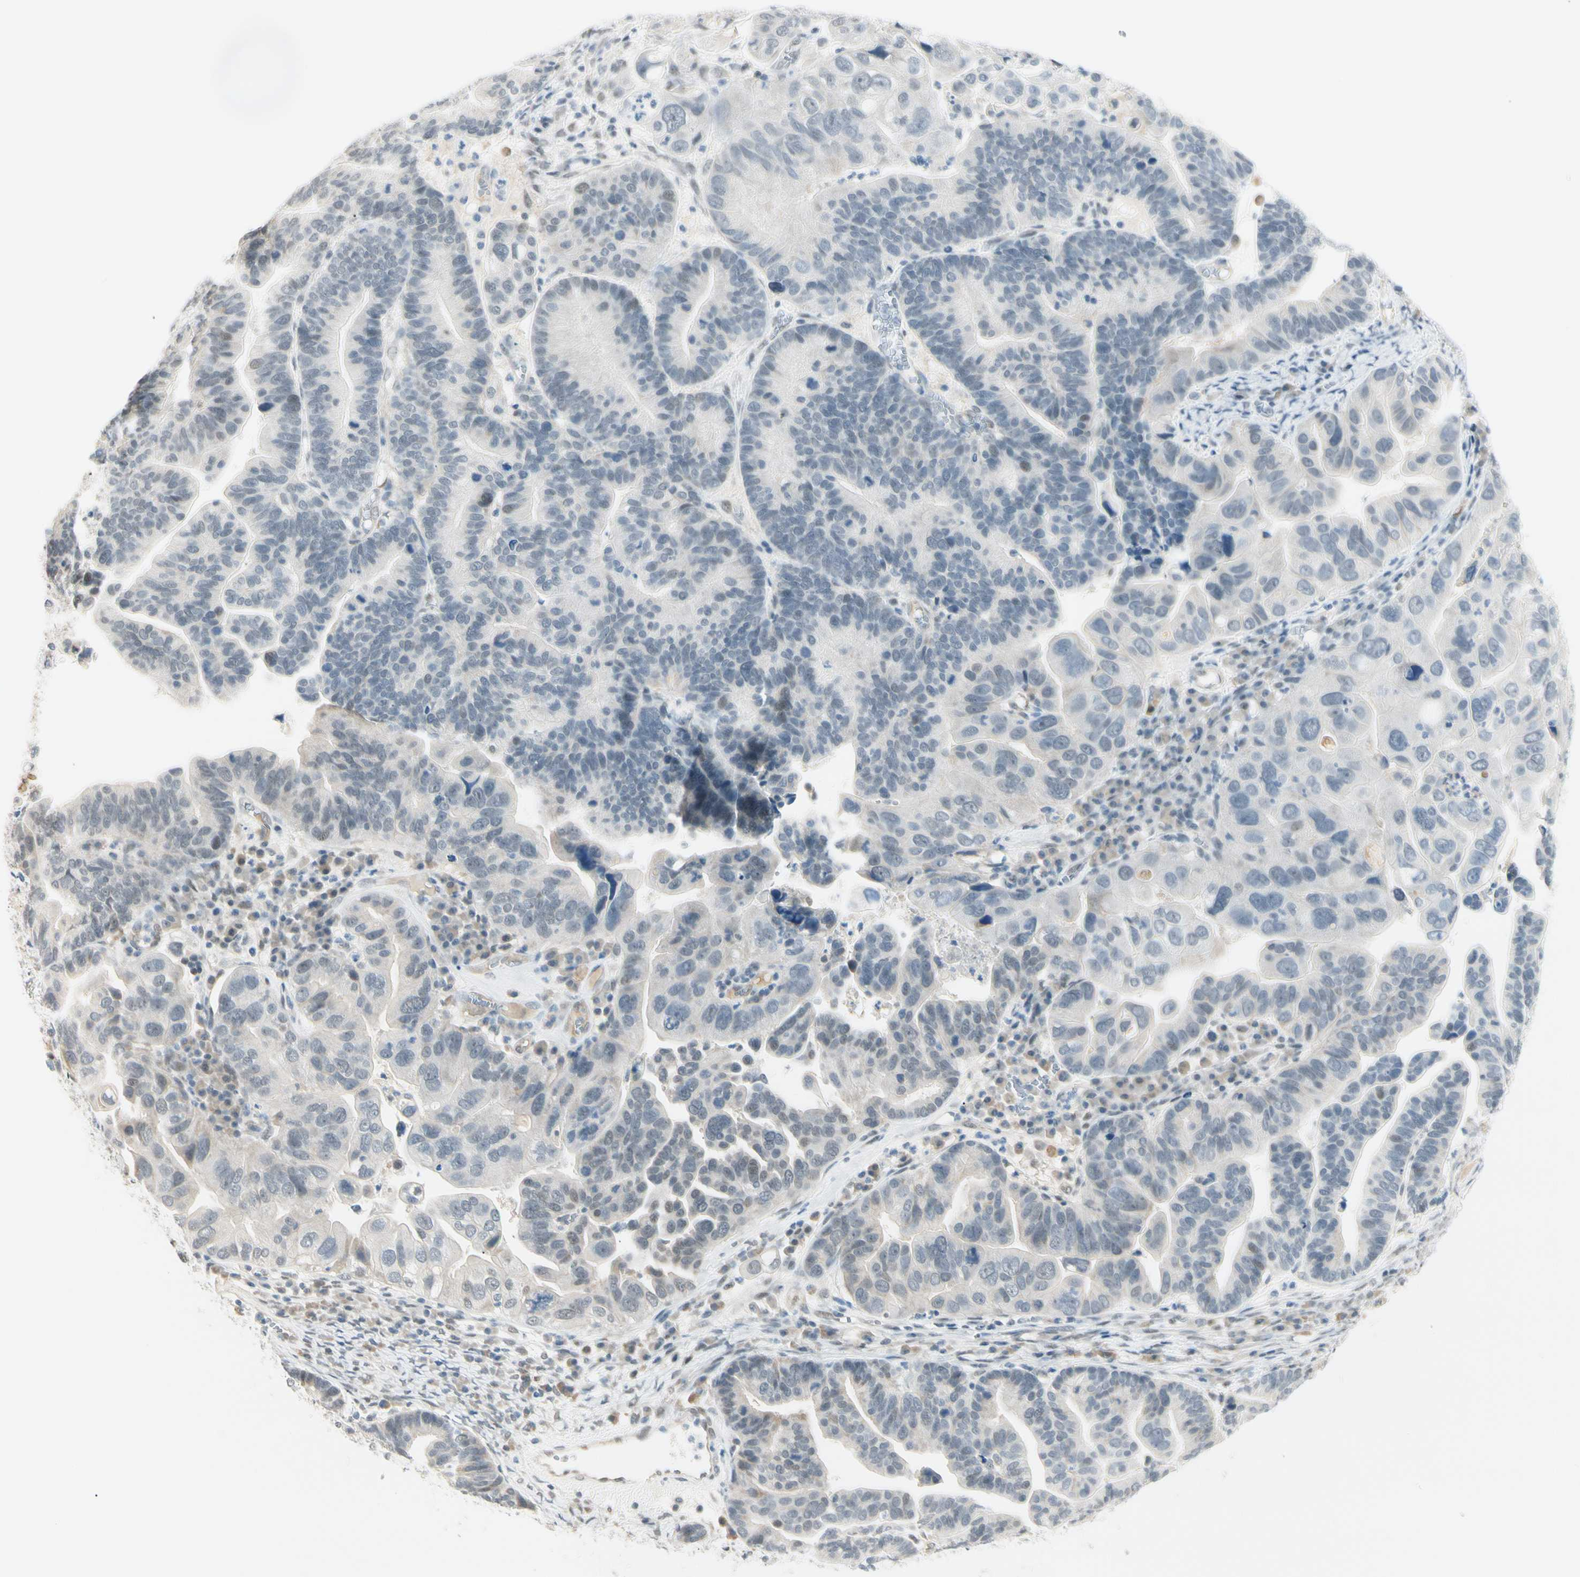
{"staining": {"intensity": "weak", "quantity": "<25%", "location": "nuclear"}, "tissue": "ovarian cancer", "cell_type": "Tumor cells", "image_type": "cancer", "snomed": [{"axis": "morphology", "description": "Cystadenocarcinoma, serous, NOS"}, {"axis": "topography", "description": "Ovary"}], "caption": "Immunohistochemical staining of human serous cystadenocarcinoma (ovarian) demonstrates no significant staining in tumor cells.", "gene": "ASPN", "patient": {"sex": "female", "age": 56}}